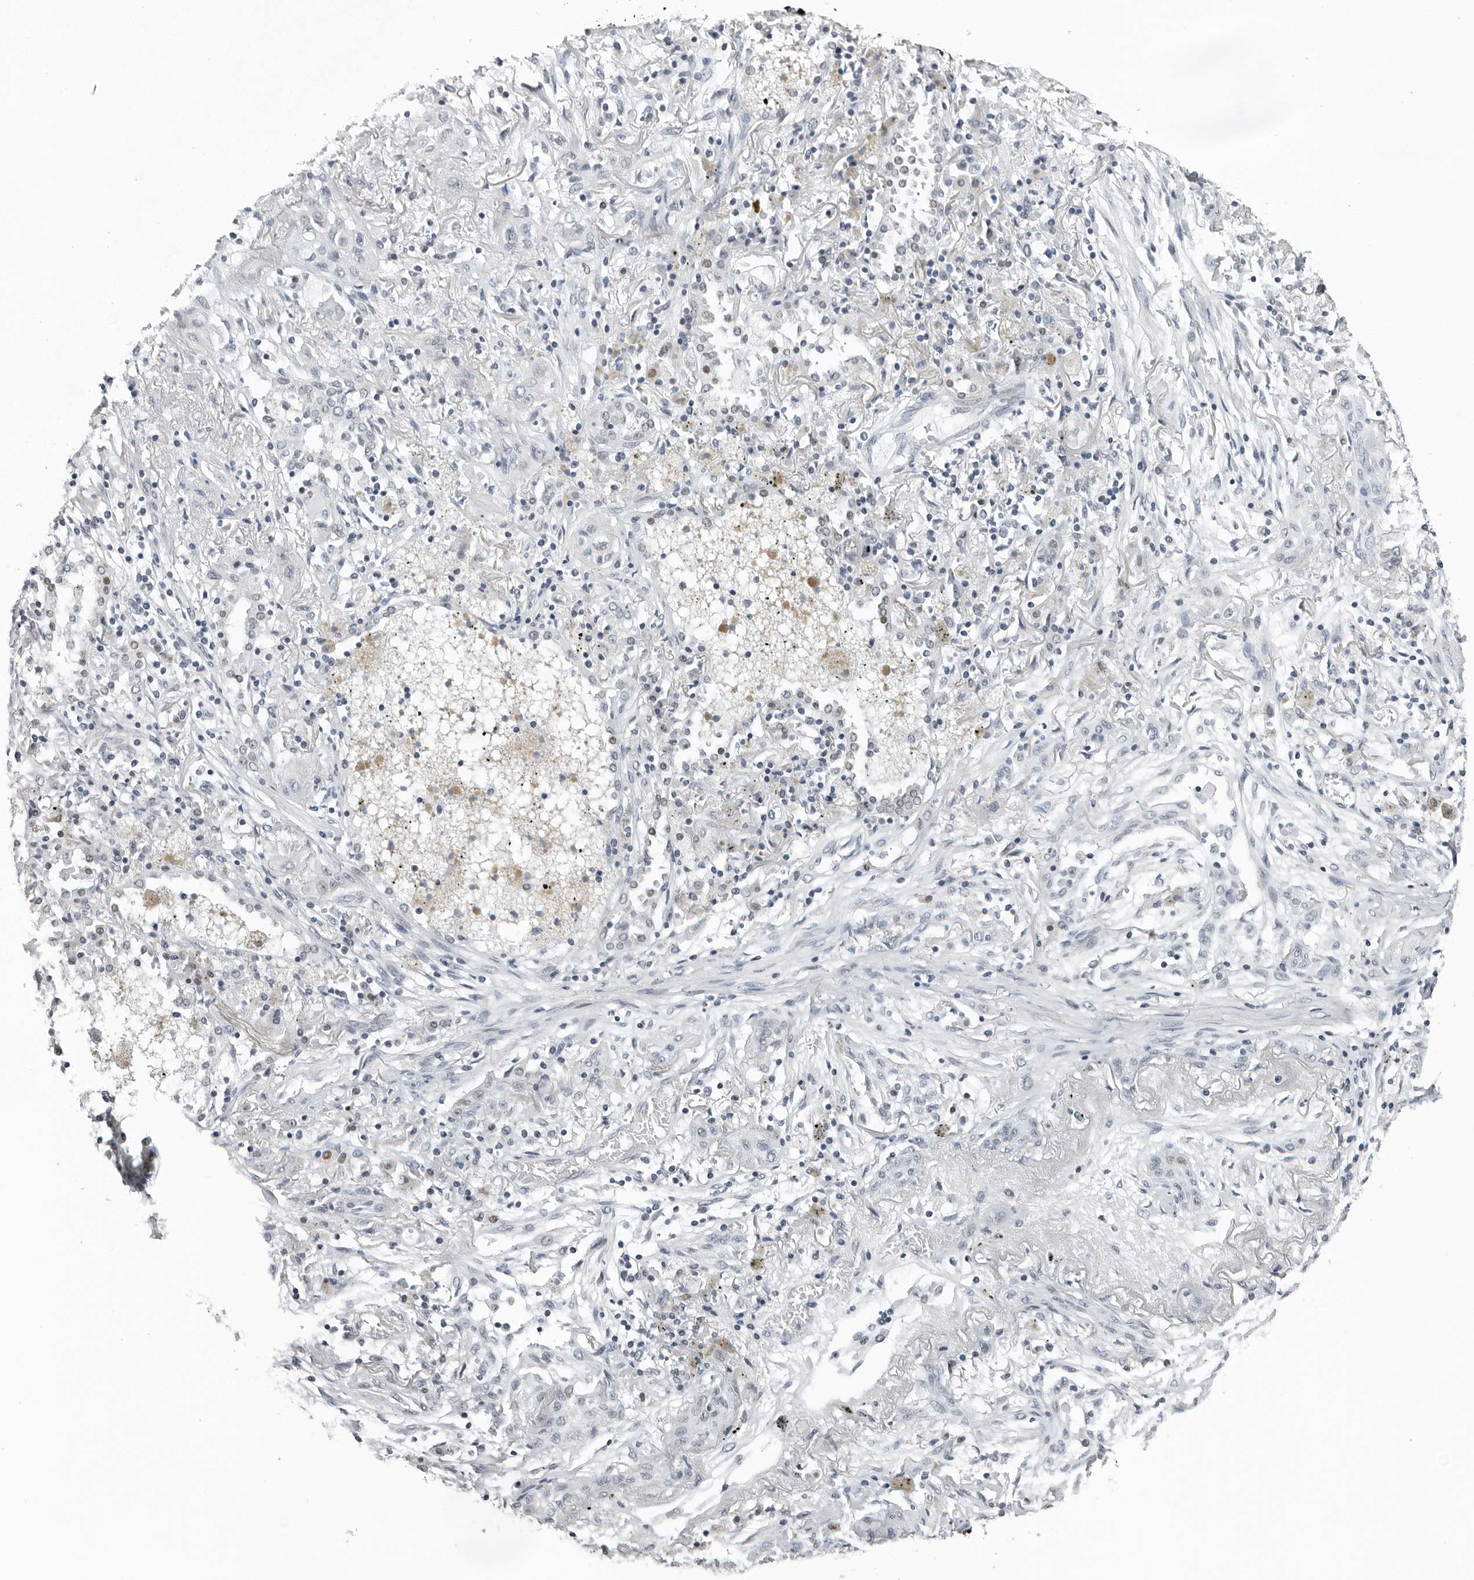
{"staining": {"intensity": "negative", "quantity": "none", "location": "none"}, "tissue": "lung cancer", "cell_type": "Tumor cells", "image_type": "cancer", "snomed": [{"axis": "morphology", "description": "Squamous cell carcinoma, NOS"}, {"axis": "topography", "description": "Lung"}], "caption": "IHC image of lung cancer (squamous cell carcinoma) stained for a protein (brown), which exhibits no staining in tumor cells.", "gene": "PPP1R42", "patient": {"sex": "female", "age": 47}}